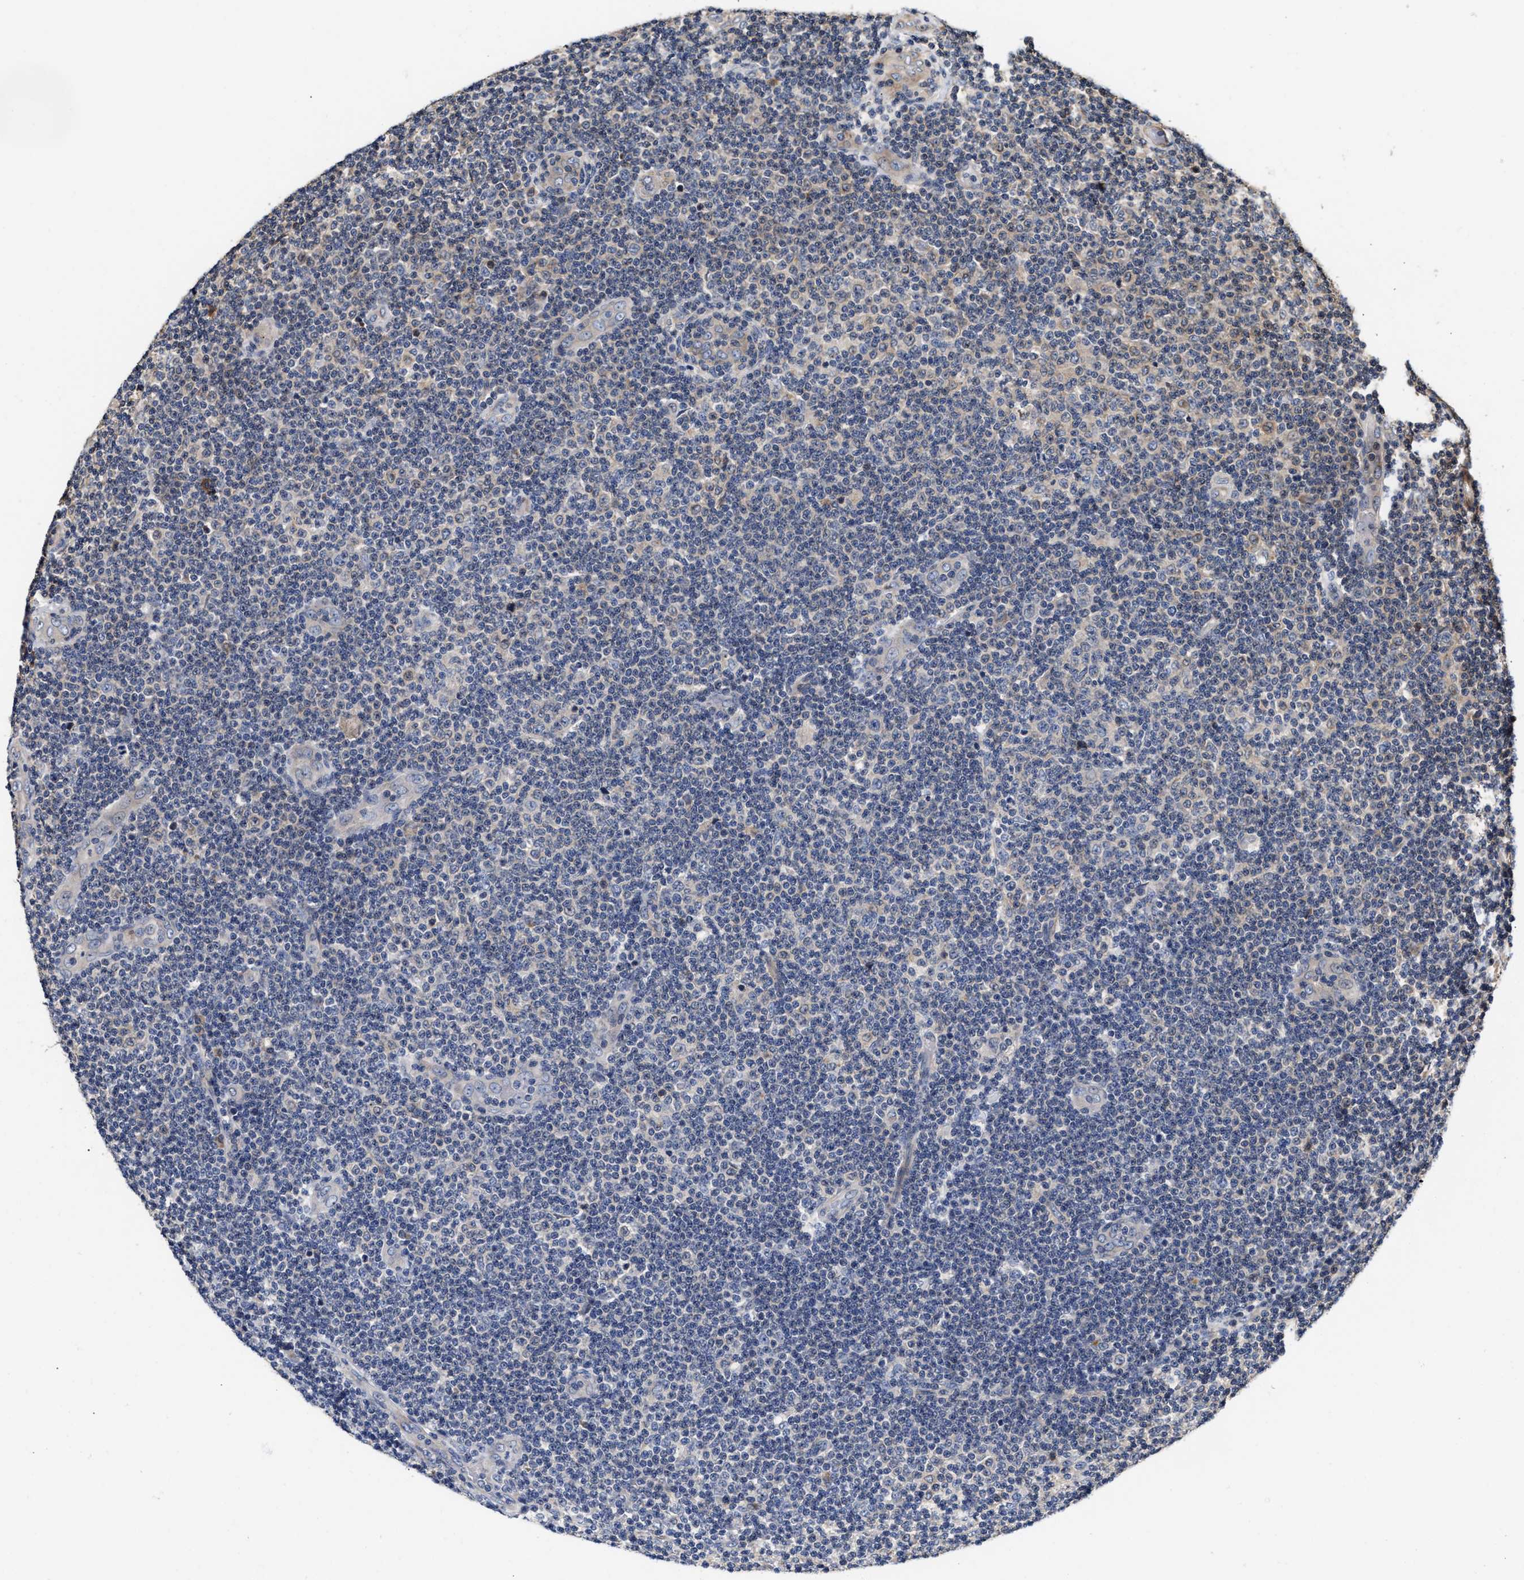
{"staining": {"intensity": "negative", "quantity": "none", "location": "none"}, "tissue": "lymphoma", "cell_type": "Tumor cells", "image_type": "cancer", "snomed": [{"axis": "morphology", "description": "Malignant lymphoma, non-Hodgkin's type, Low grade"}, {"axis": "topography", "description": "Lymph node"}], "caption": "High power microscopy image of an IHC image of malignant lymphoma, non-Hodgkin's type (low-grade), revealing no significant staining in tumor cells.", "gene": "CLIP2", "patient": {"sex": "male", "age": 83}}